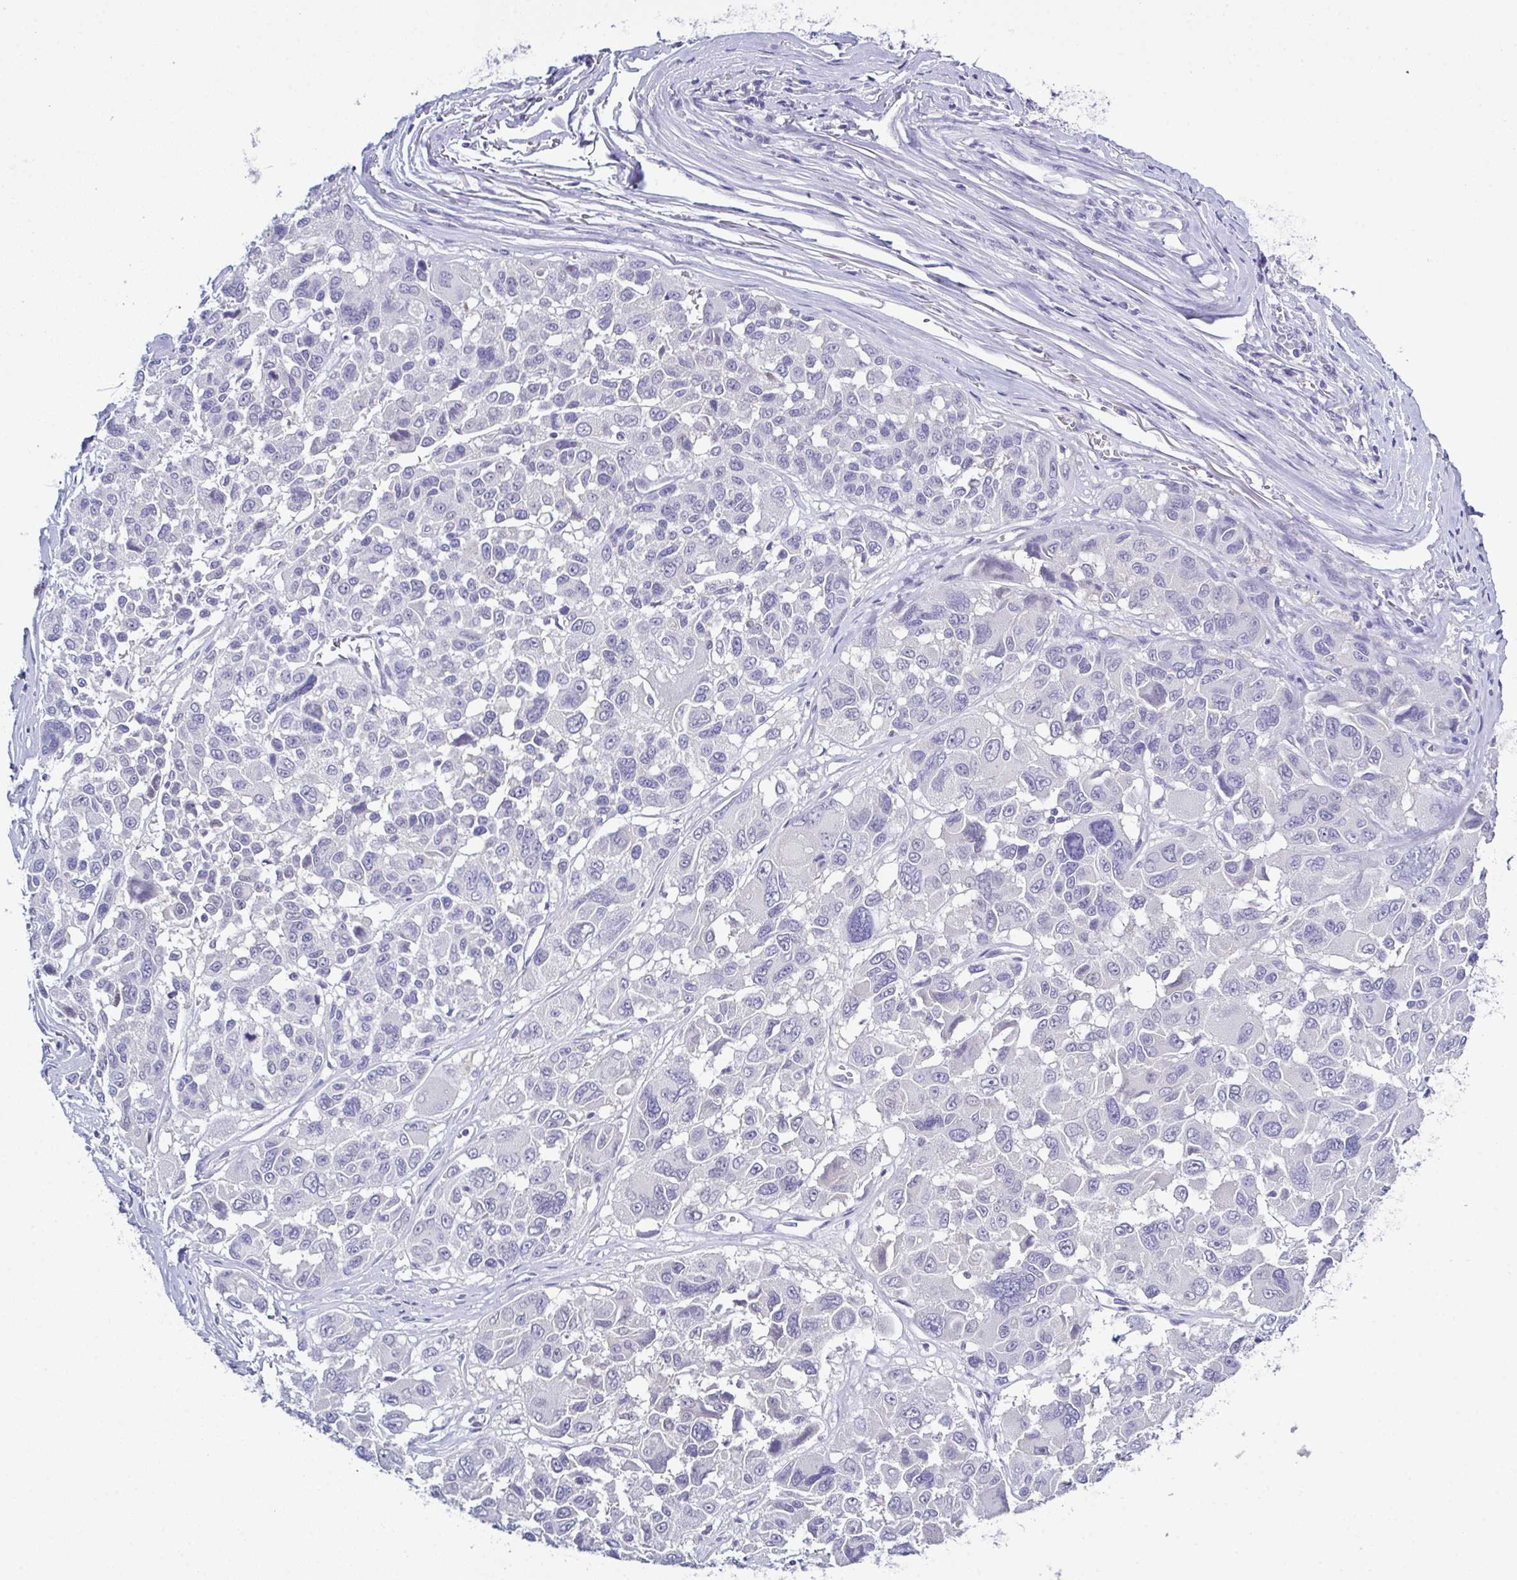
{"staining": {"intensity": "negative", "quantity": "none", "location": "none"}, "tissue": "melanoma", "cell_type": "Tumor cells", "image_type": "cancer", "snomed": [{"axis": "morphology", "description": "Malignant melanoma, NOS"}, {"axis": "topography", "description": "Skin"}], "caption": "Protein analysis of malignant melanoma displays no significant staining in tumor cells.", "gene": "CFAP97D1", "patient": {"sex": "female", "age": 66}}